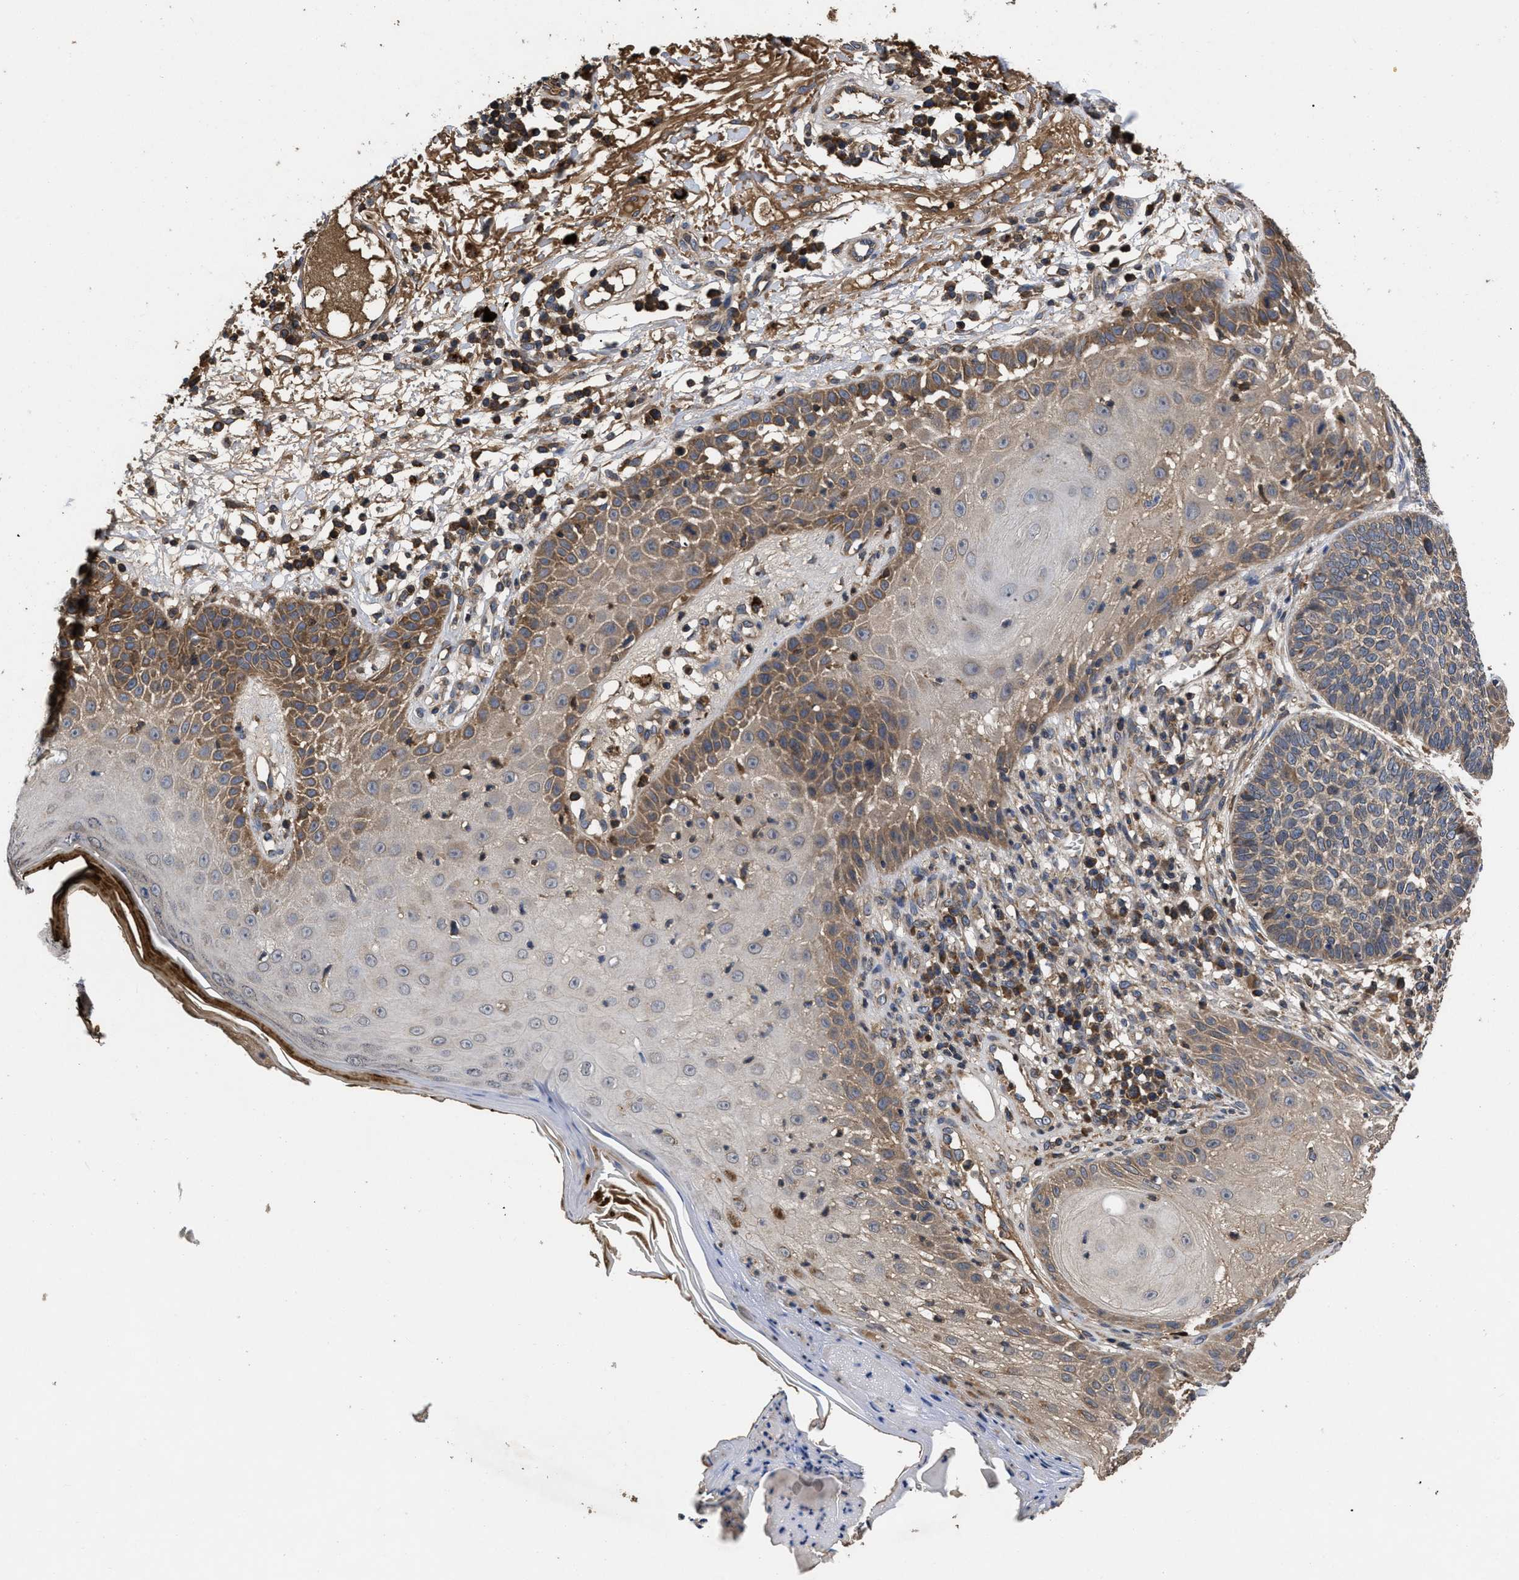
{"staining": {"intensity": "weak", "quantity": ">75%", "location": "cytoplasmic/membranous"}, "tissue": "skin cancer", "cell_type": "Tumor cells", "image_type": "cancer", "snomed": [{"axis": "morphology", "description": "Normal tissue, NOS"}, {"axis": "morphology", "description": "Basal cell carcinoma"}, {"axis": "topography", "description": "Skin"}], "caption": "Immunohistochemical staining of skin cancer exhibits weak cytoplasmic/membranous protein positivity in about >75% of tumor cells. The staining is performed using DAB brown chromogen to label protein expression. The nuclei are counter-stained blue using hematoxylin.", "gene": "LRRC3", "patient": {"sex": "male", "age": 79}}